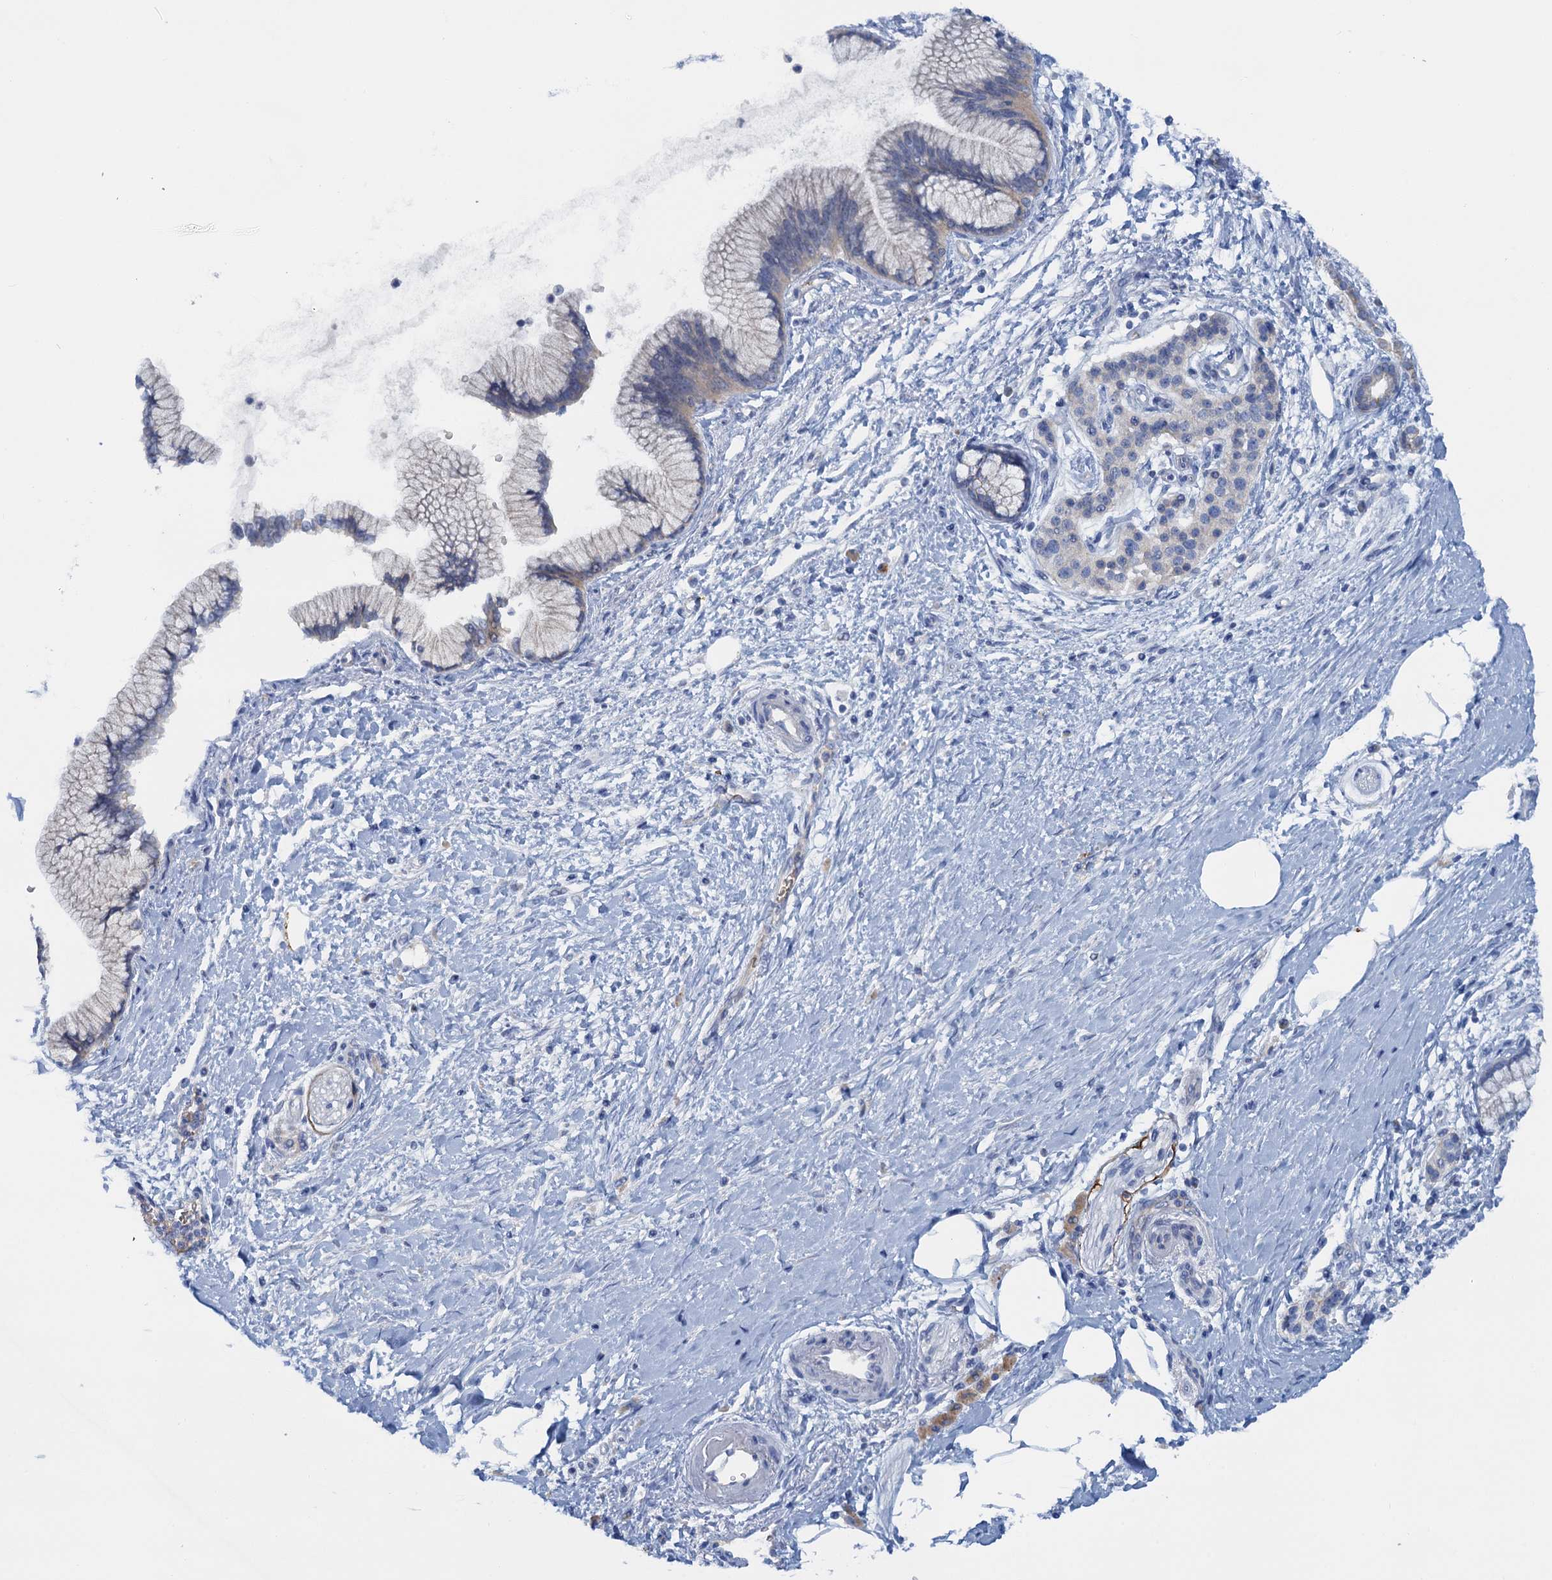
{"staining": {"intensity": "strong", "quantity": "<25%", "location": "cytoplasmic/membranous"}, "tissue": "pancreatic cancer", "cell_type": "Tumor cells", "image_type": "cancer", "snomed": [{"axis": "morphology", "description": "Adenocarcinoma, NOS"}, {"axis": "topography", "description": "Pancreas"}], "caption": "Immunohistochemistry of adenocarcinoma (pancreatic) displays medium levels of strong cytoplasmic/membranous staining in about <25% of tumor cells.", "gene": "MYADML2", "patient": {"sex": "male", "age": 58}}